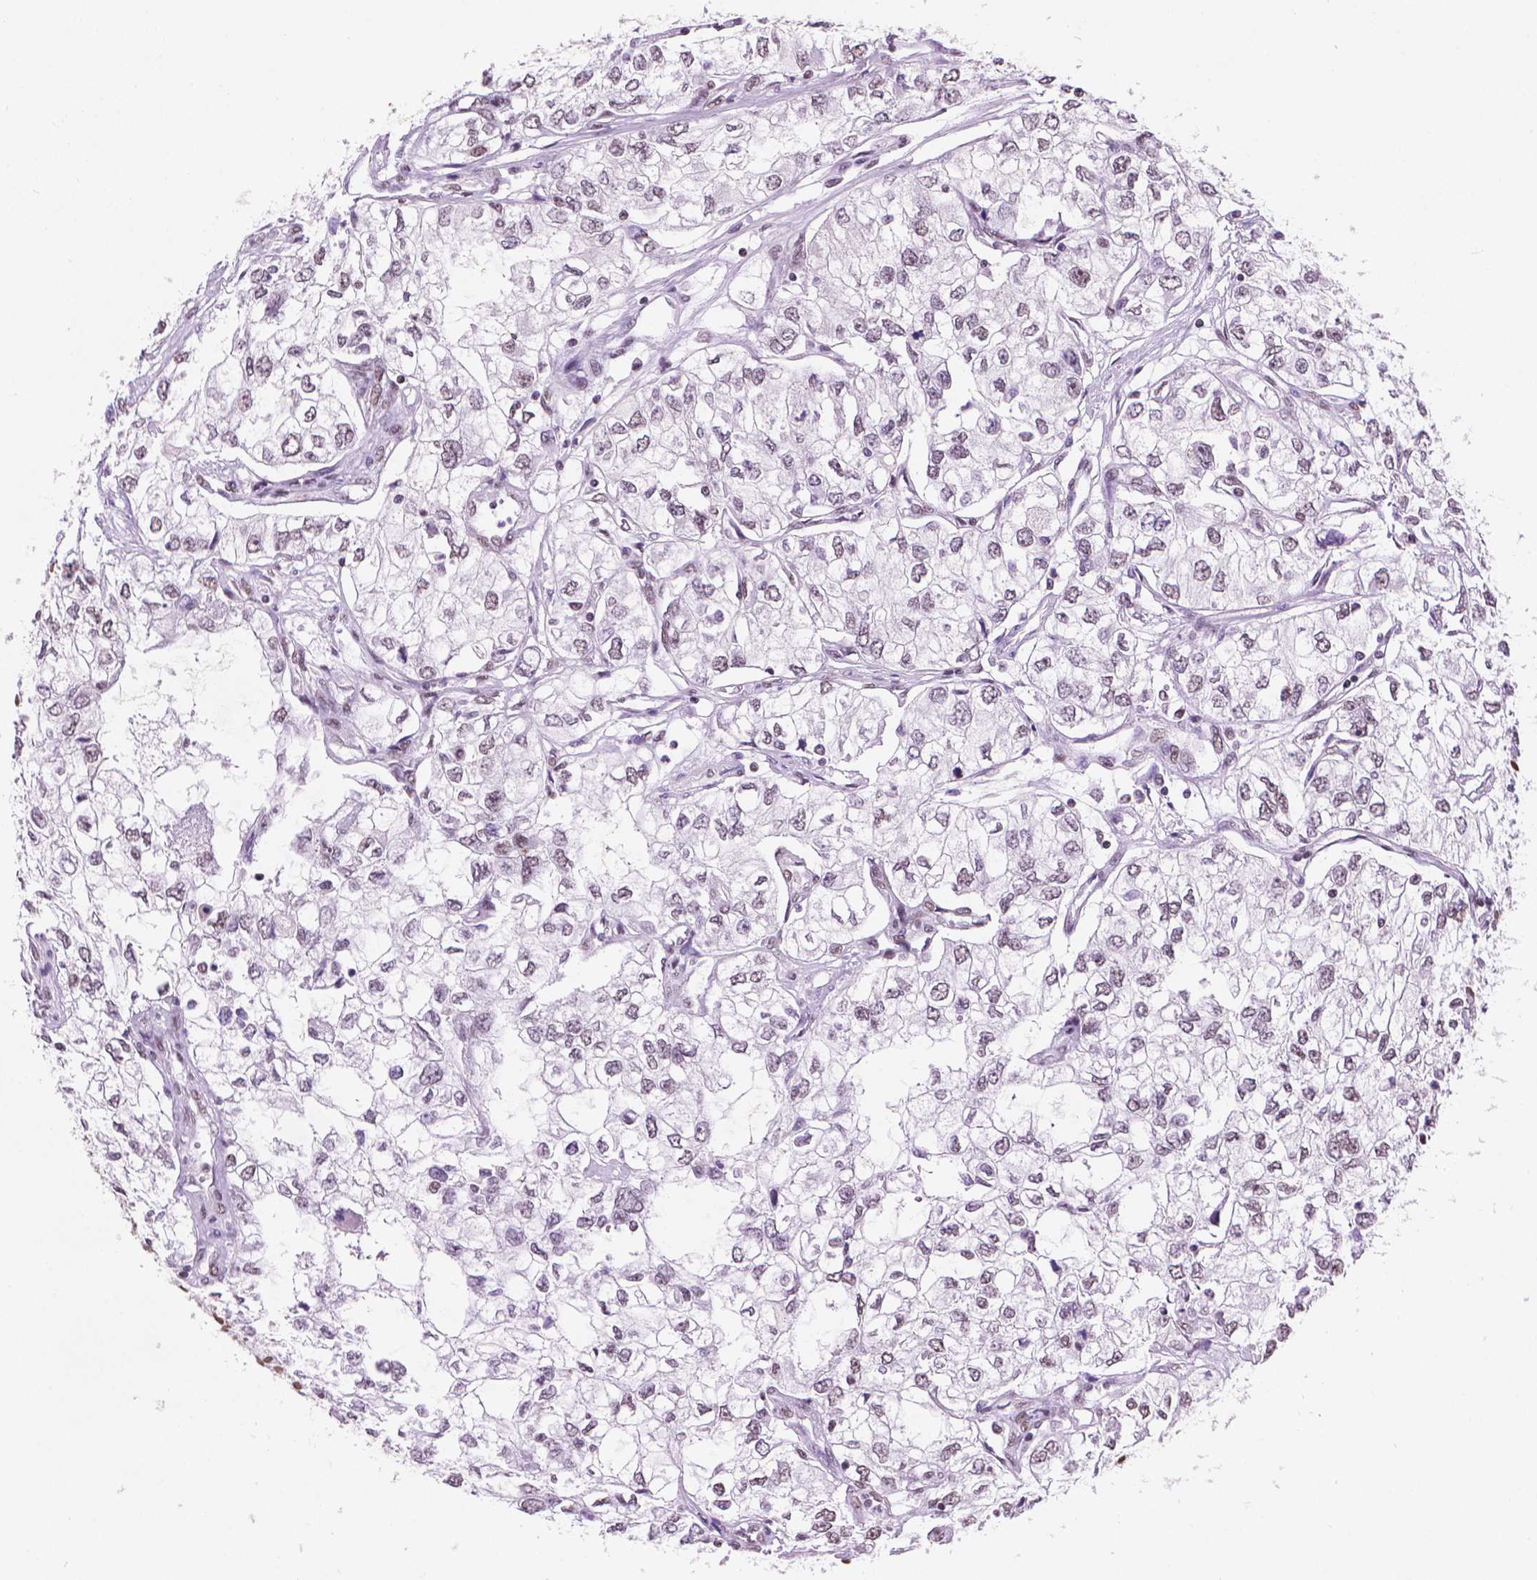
{"staining": {"intensity": "negative", "quantity": "none", "location": "none"}, "tissue": "renal cancer", "cell_type": "Tumor cells", "image_type": "cancer", "snomed": [{"axis": "morphology", "description": "Adenocarcinoma, NOS"}, {"axis": "topography", "description": "Kidney"}], "caption": "Immunohistochemistry image of neoplastic tissue: human renal cancer stained with DAB exhibits no significant protein staining in tumor cells.", "gene": "RPA4", "patient": {"sex": "female", "age": 59}}